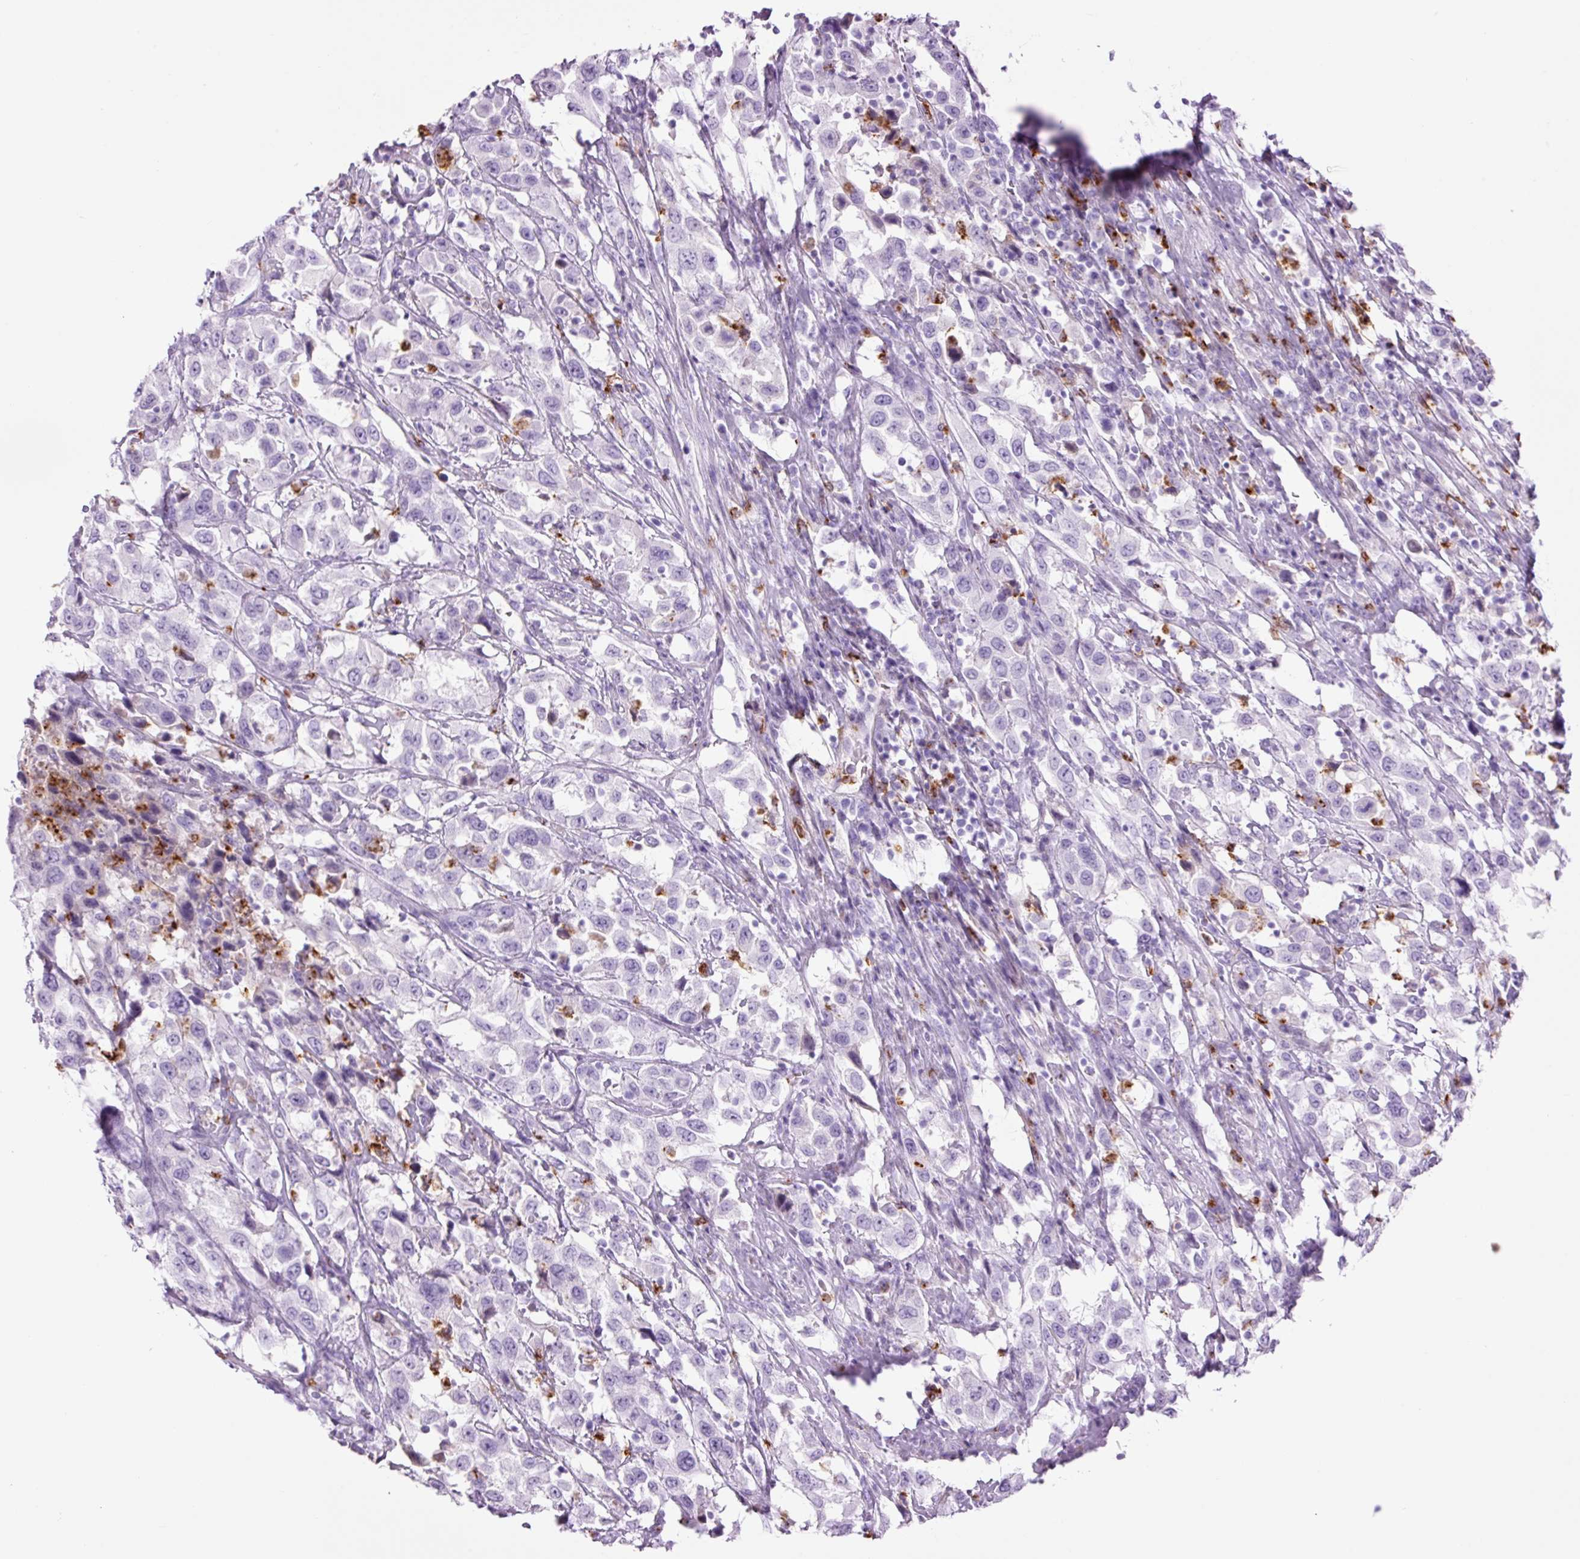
{"staining": {"intensity": "negative", "quantity": "none", "location": "none"}, "tissue": "urothelial cancer", "cell_type": "Tumor cells", "image_type": "cancer", "snomed": [{"axis": "morphology", "description": "Urothelial carcinoma, High grade"}, {"axis": "topography", "description": "Urinary bladder"}], "caption": "High power microscopy histopathology image of an immunohistochemistry (IHC) photomicrograph of urothelial cancer, revealing no significant expression in tumor cells.", "gene": "LYZ", "patient": {"sex": "male", "age": 61}}